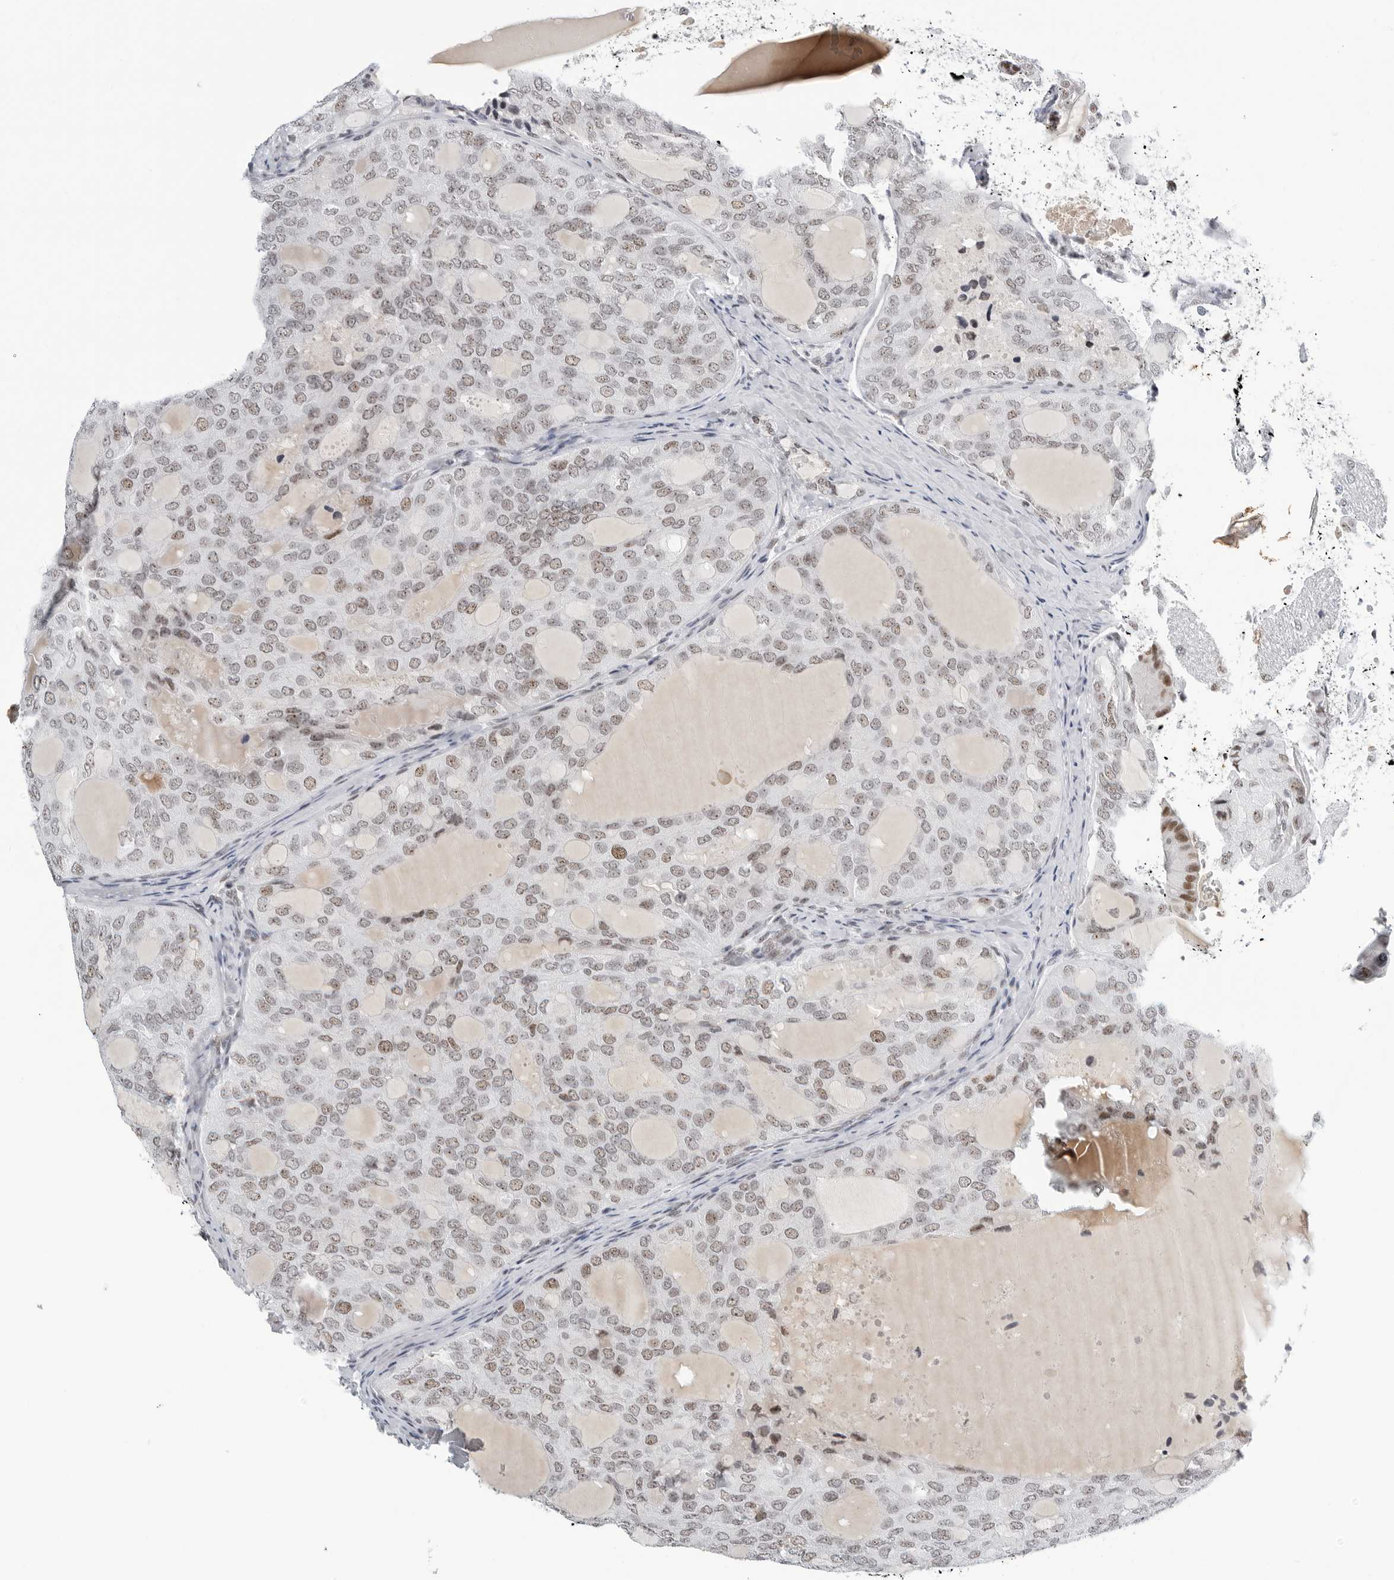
{"staining": {"intensity": "weak", "quantity": "<25%", "location": "nuclear"}, "tissue": "thyroid cancer", "cell_type": "Tumor cells", "image_type": "cancer", "snomed": [{"axis": "morphology", "description": "Follicular adenoma carcinoma, NOS"}, {"axis": "topography", "description": "Thyroid gland"}], "caption": "Tumor cells are negative for protein expression in human thyroid follicular adenoma carcinoma.", "gene": "WRAP53", "patient": {"sex": "male", "age": 75}}